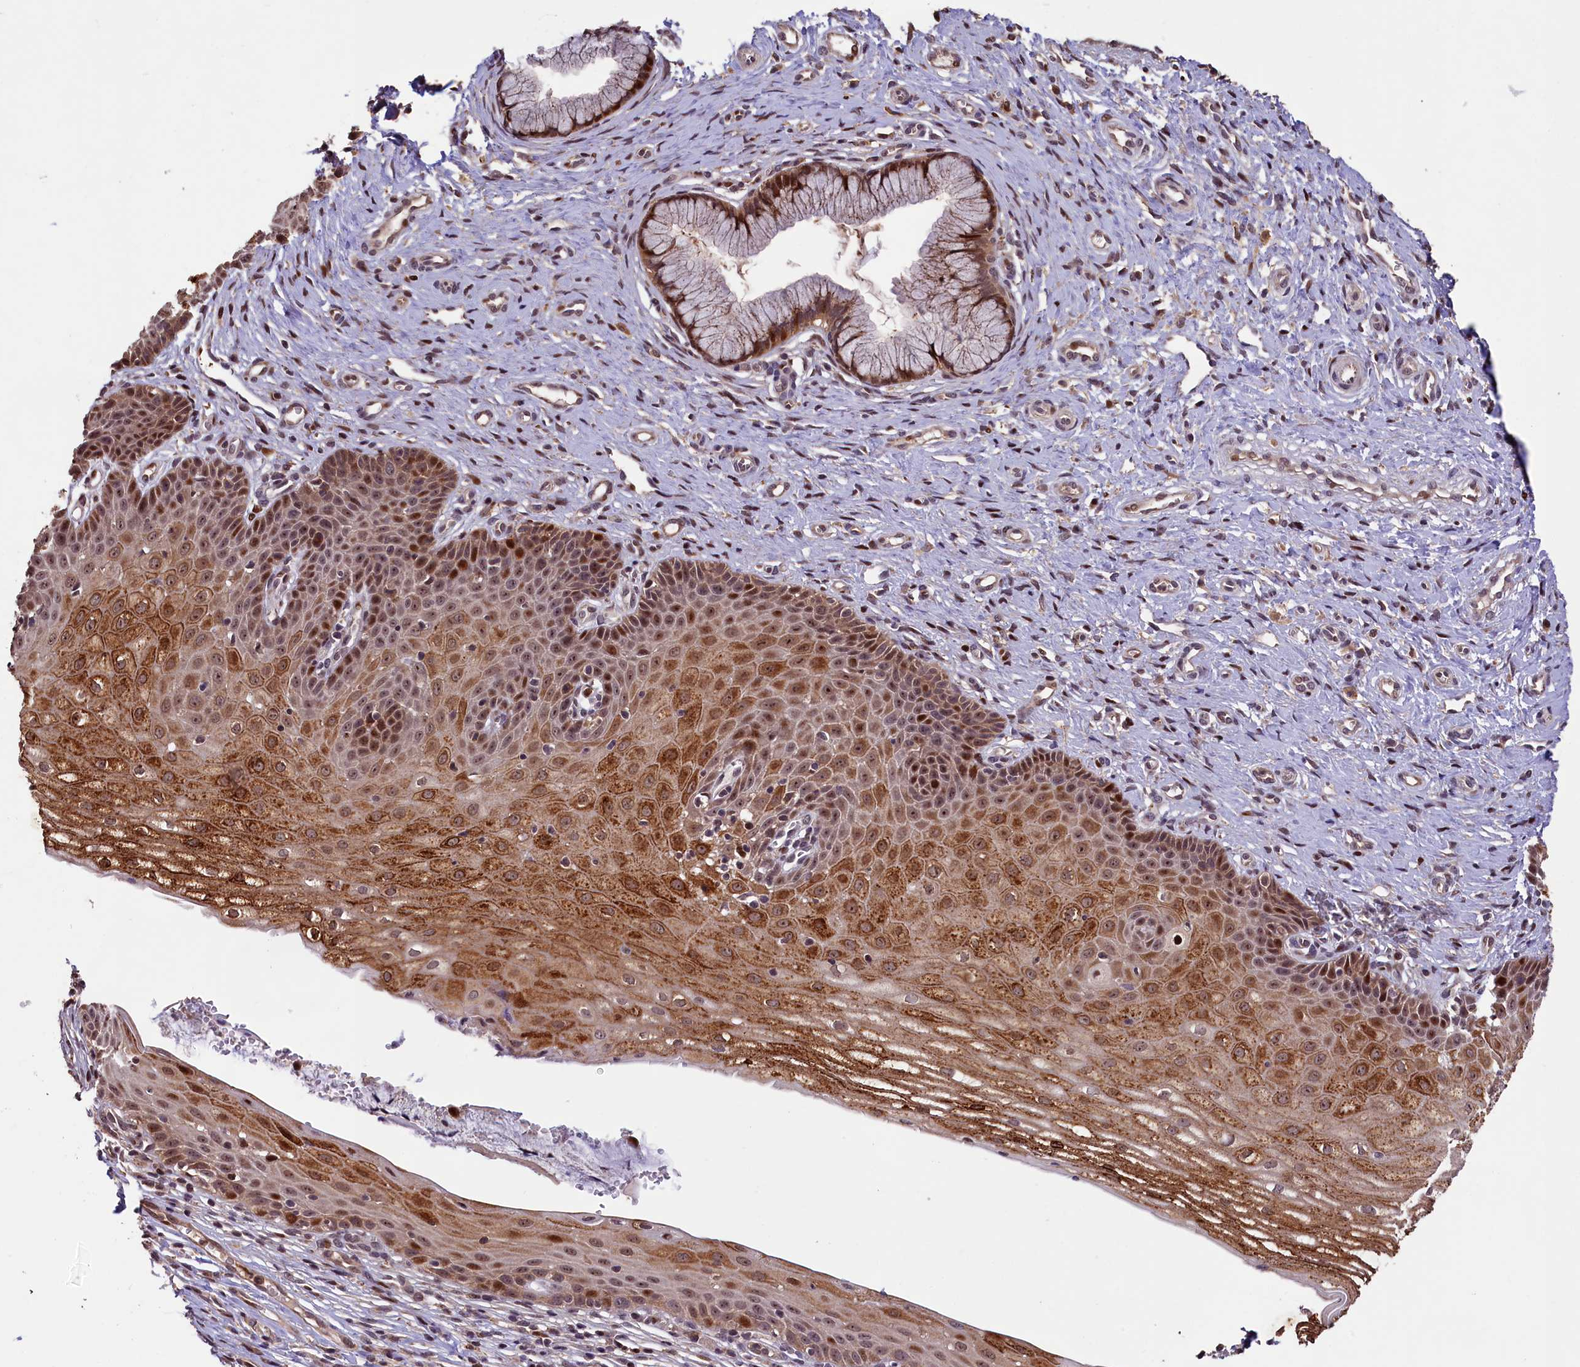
{"staining": {"intensity": "moderate", "quantity": ">75%", "location": "cytoplasmic/membranous,nuclear"}, "tissue": "cervix", "cell_type": "Glandular cells", "image_type": "normal", "snomed": [{"axis": "morphology", "description": "Normal tissue, NOS"}, {"axis": "topography", "description": "Cervix"}], "caption": "Immunohistochemistry (DAB) staining of normal cervix displays moderate cytoplasmic/membranous,nuclear protein staining in approximately >75% of glandular cells. Using DAB (brown) and hematoxylin (blue) stains, captured at high magnification using brightfield microscopy.", "gene": "PHAF1", "patient": {"sex": "female", "age": 36}}